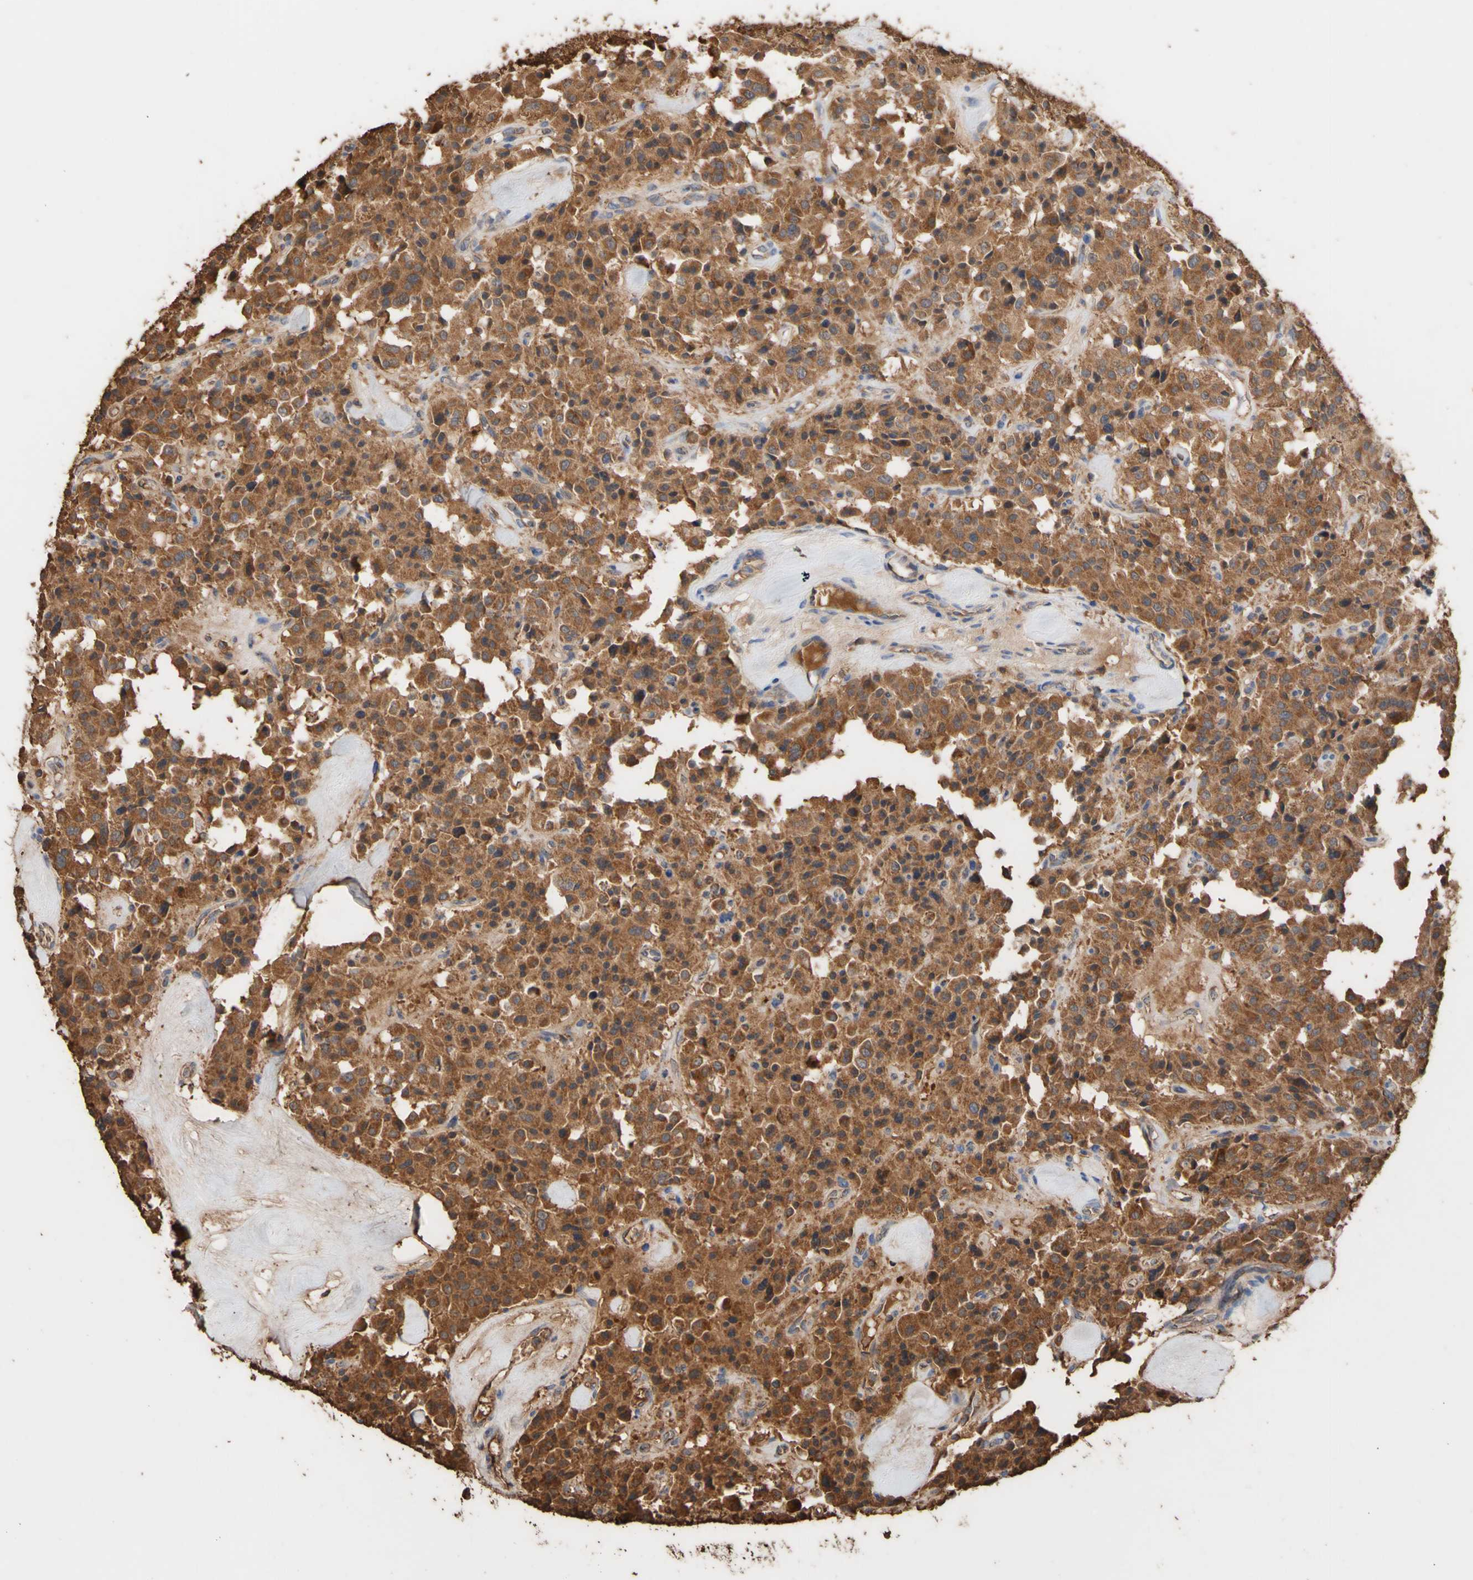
{"staining": {"intensity": "moderate", "quantity": ">75%", "location": "cytoplasmic/membranous"}, "tissue": "carcinoid", "cell_type": "Tumor cells", "image_type": "cancer", "snomed": [{"axis": "morphology", "description": "Carcinoid, malignant, NOS"}, {"axis": "topography", "description": "Lung"}], "caption": "IHC of human carcinoid displays medium levels of moderate cytoplasmic/membranous expression in approximately >75% of tumor cells.", "gene": "ALDH9A1", "patient": {"sex": "male", "age": 30}}